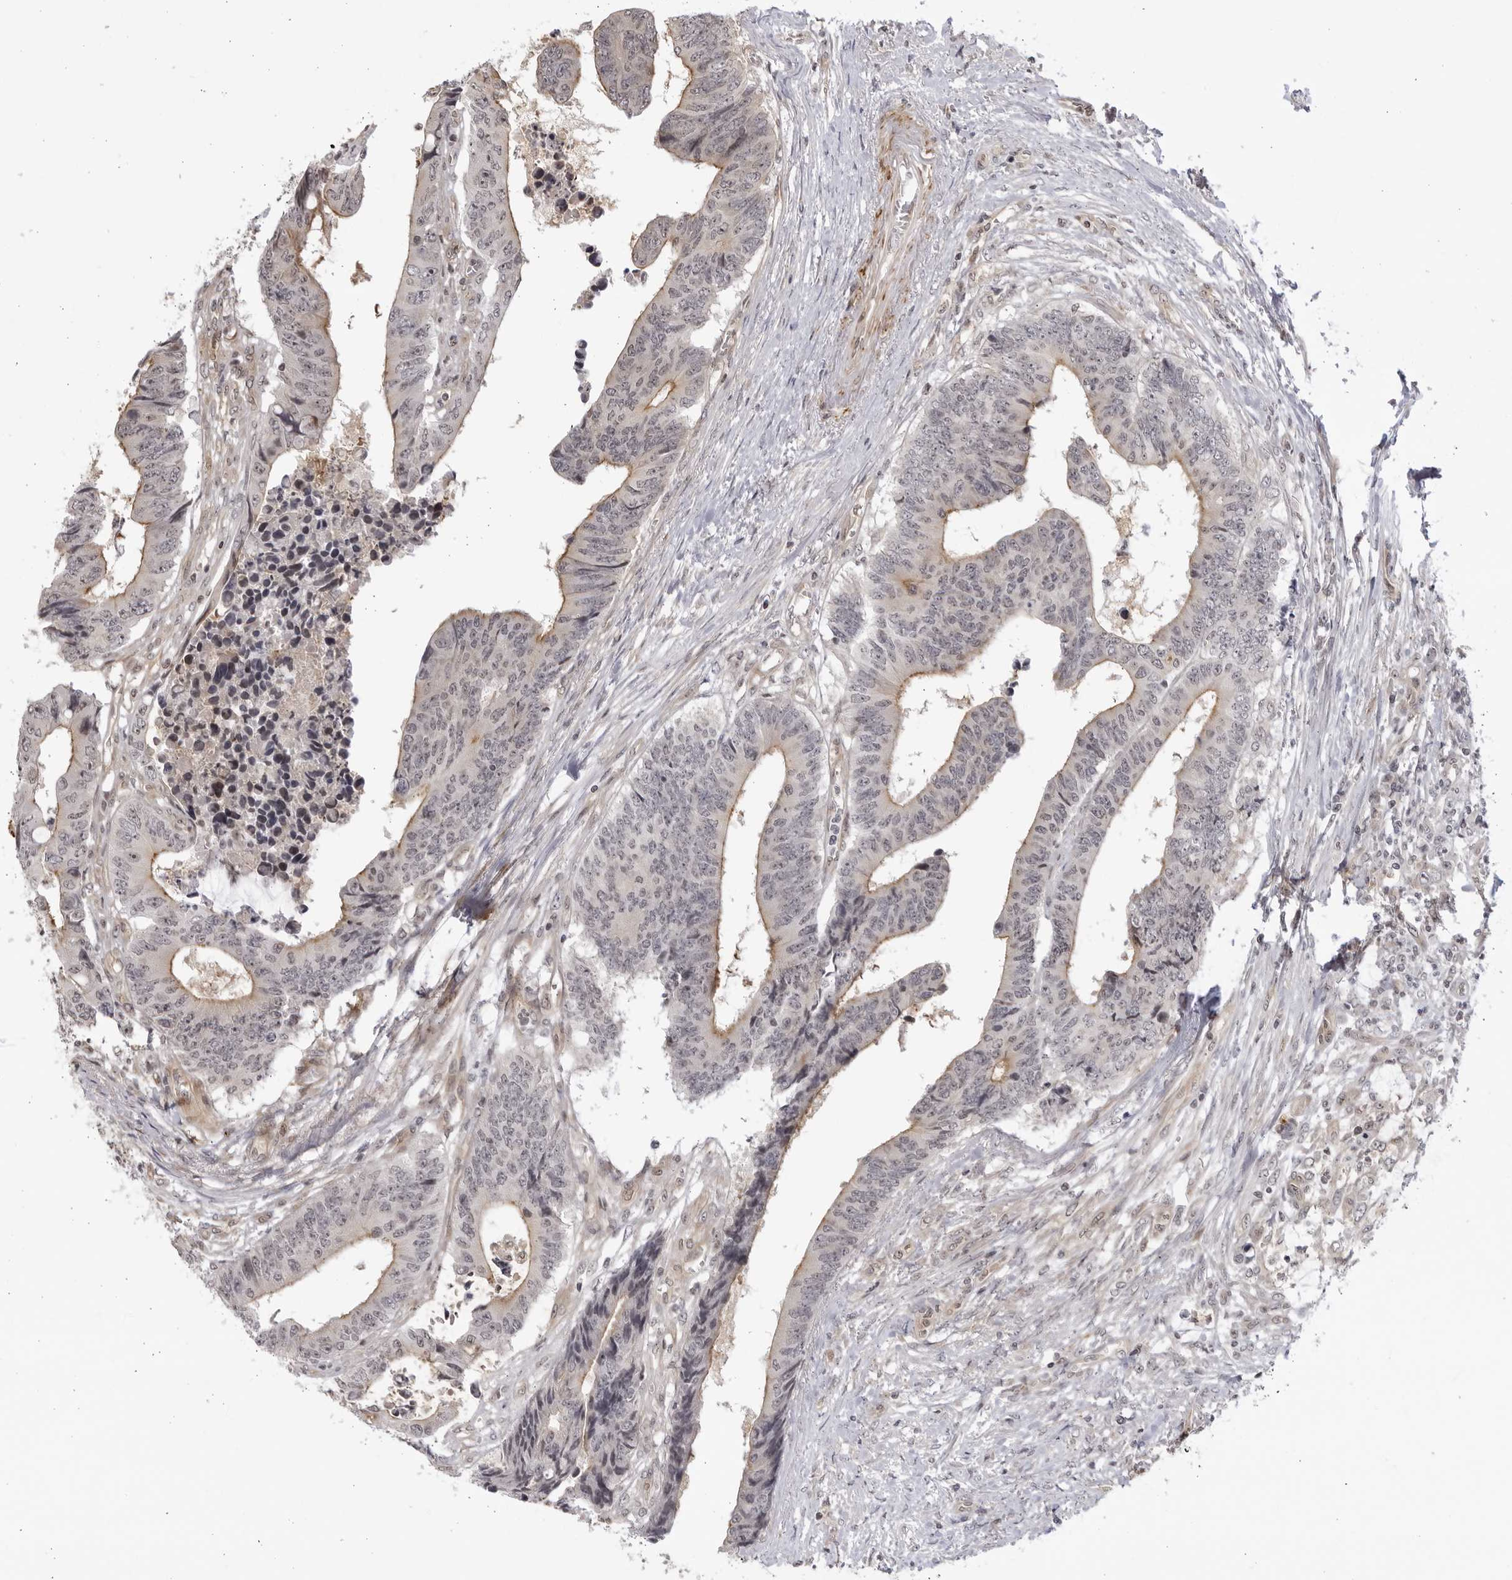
{"staining": {"intensity": "weak", "quantity": "25%-75%", "location": "cytoplasmic/membranous"}, "tissue": "colorectal cancer", "cell_type": "Tumor cells", "image_type": "cancer", "snomed": [{"axis": "morphology", "description": "Adenocarcinoma, NOS"}, {"axis": "topography", "description": "Rectum"}], "caption": "High-power microscopy captured an immunohistochemistry (IHC) histopathology image of adenocarcinoma (colorectal), revealing weak cytoplasmic/membranous positivity in about 25%-75% of tumor cells.", "gene": "CNBD1", "patient": {"sex": "male", "age": 84}}